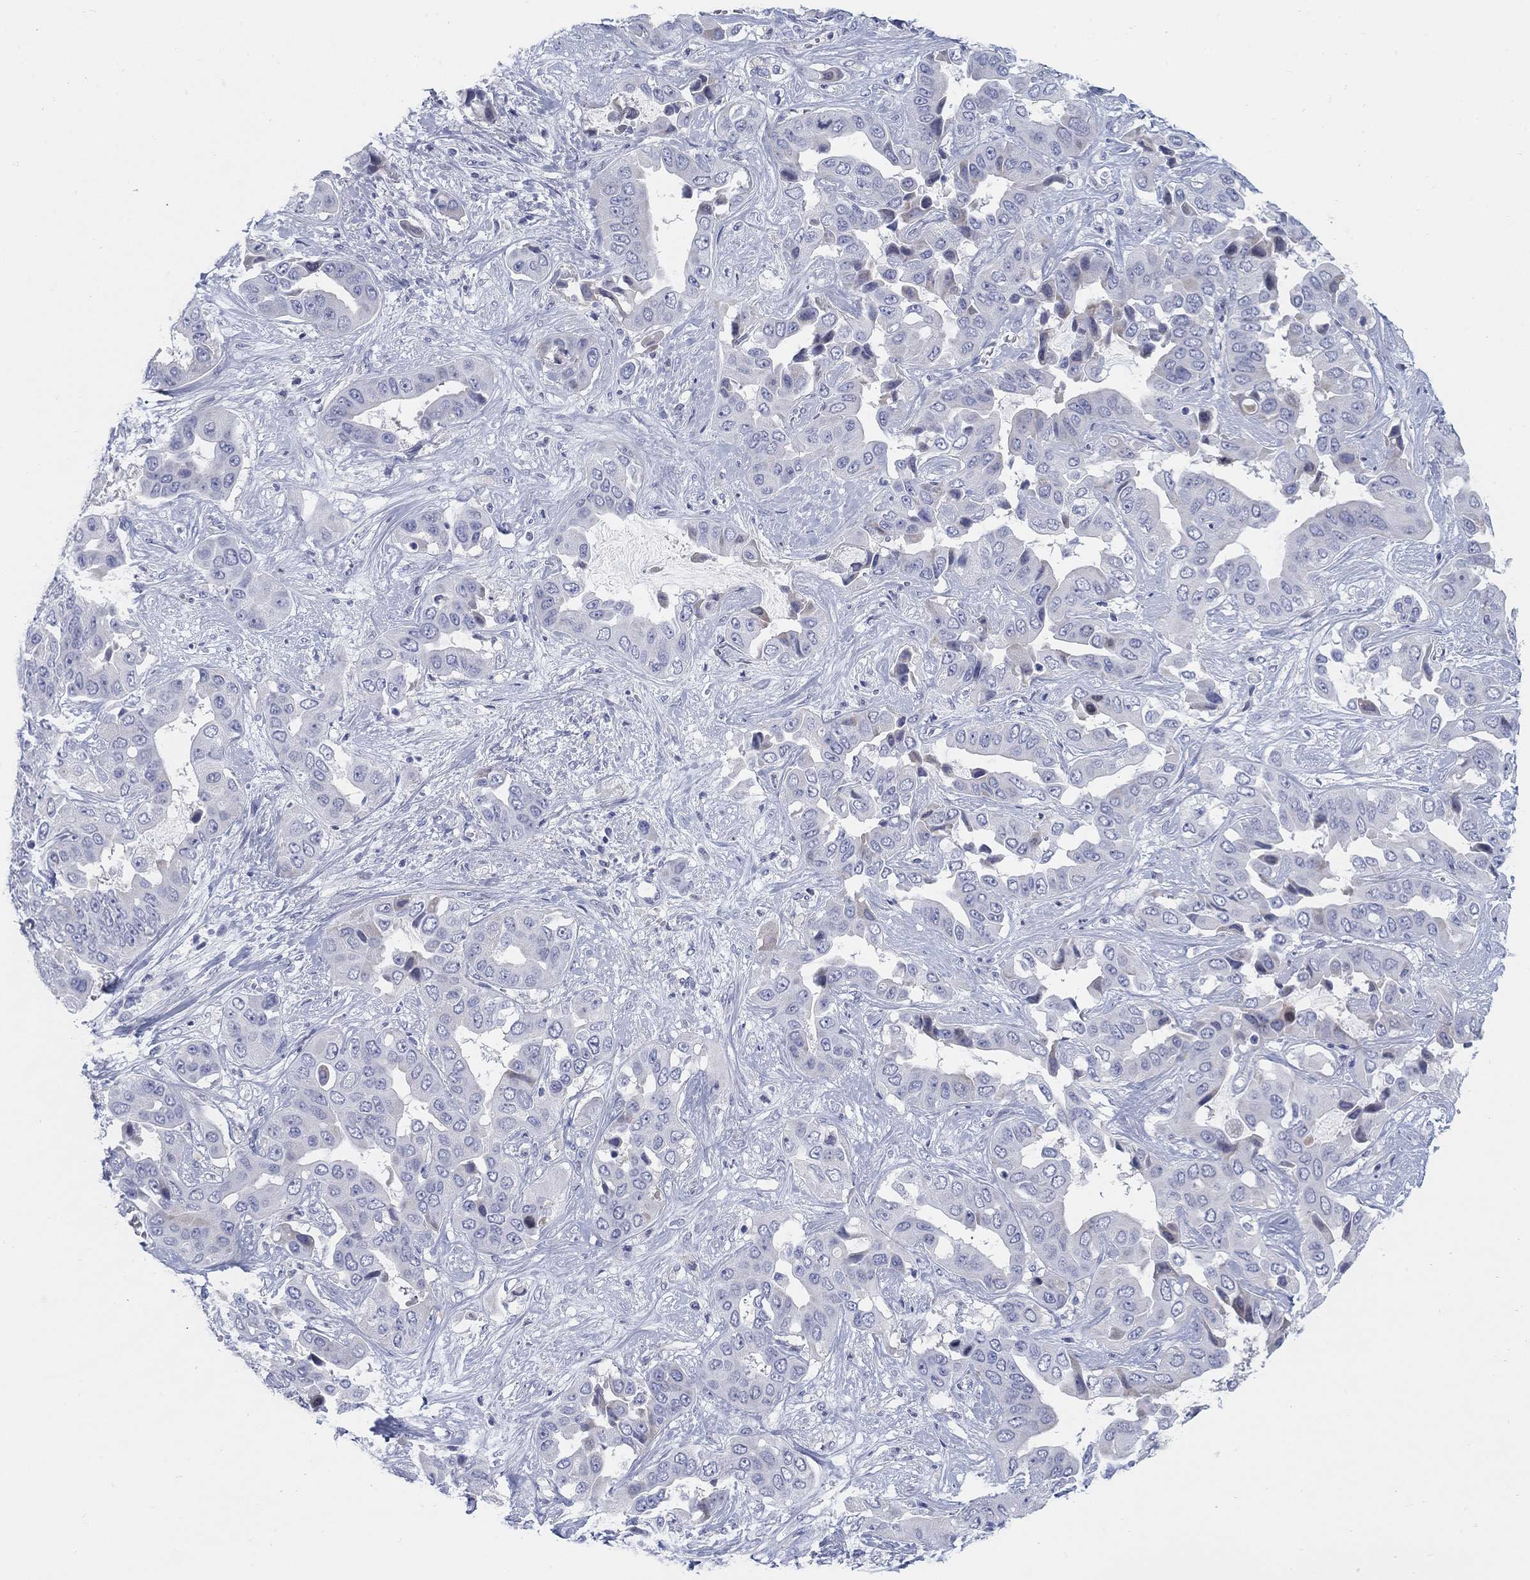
{"staining": {"intensity": "negative", "quantity": "none", "location": "none"}, "tissue": "liver cancer", "cell_type": "Tumor cells", "image_type": "cancer", "snomed": [{"axis": "morphology", "description": "Cholangiocarcinoma"}, {"axis": "topography", "description": "Liver"}], "caption": "Immunohistochemistry photomicrograph of cholangiocarcinoma (liver) stained for a protein (brown), which exhibits no staining in tumor cells.", "gene": "HEATR4", "patient": {"sex": "female", "age": 52}}